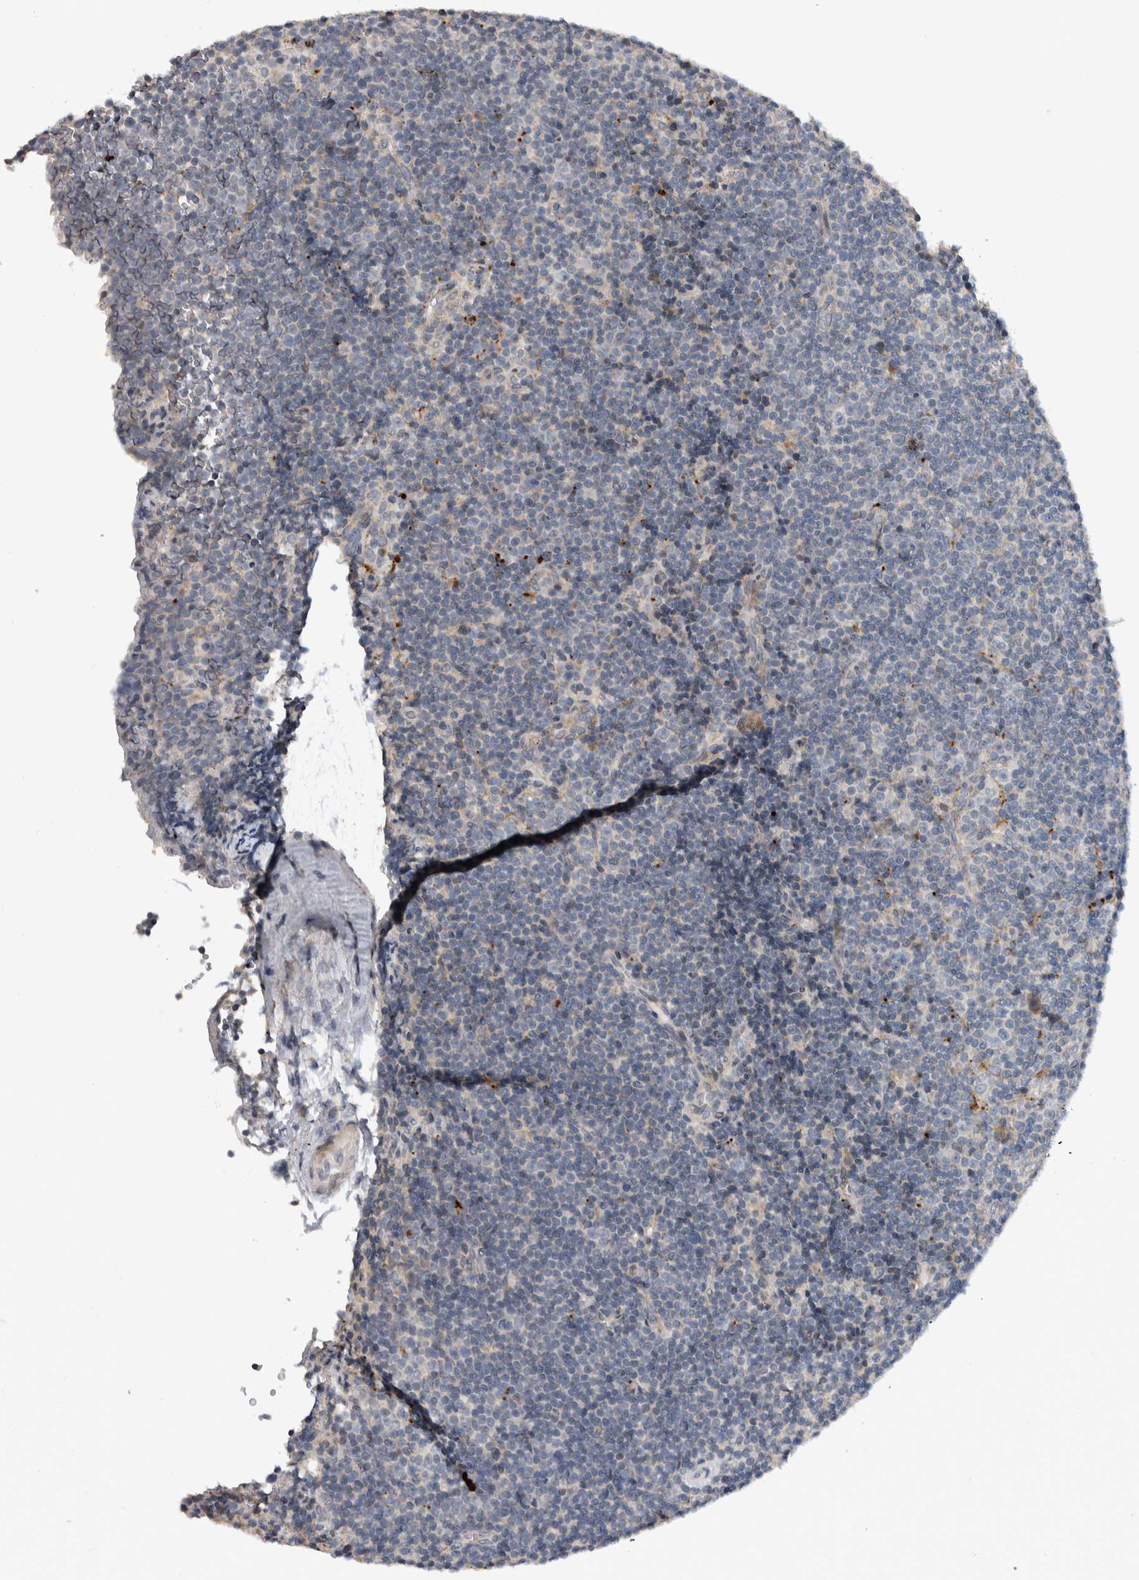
{"staining": {"intensity": "negative", "quantity": "none", "location": "none"}, "tissue": "lymphoma", "cell_type": "Tumor cells", "image_type": "cancer", "snomed": [{"axis": "morphology", "description": "Malignant lymphoma, non-Hodgkin's type, Low grade"}, {"axis": "topography", "description": "Lymph node"}], "caption": "Immunohistochemistry micrograph of low-grade malignant lymphoma, non-Hodgkin's type stained for a protein (brown), which shows no positivity in tumor cells. (IHC, brightfield microscopy, high magnification).", "gene": "FAM83G", "patient": {"sex": "female", "age": 67}}